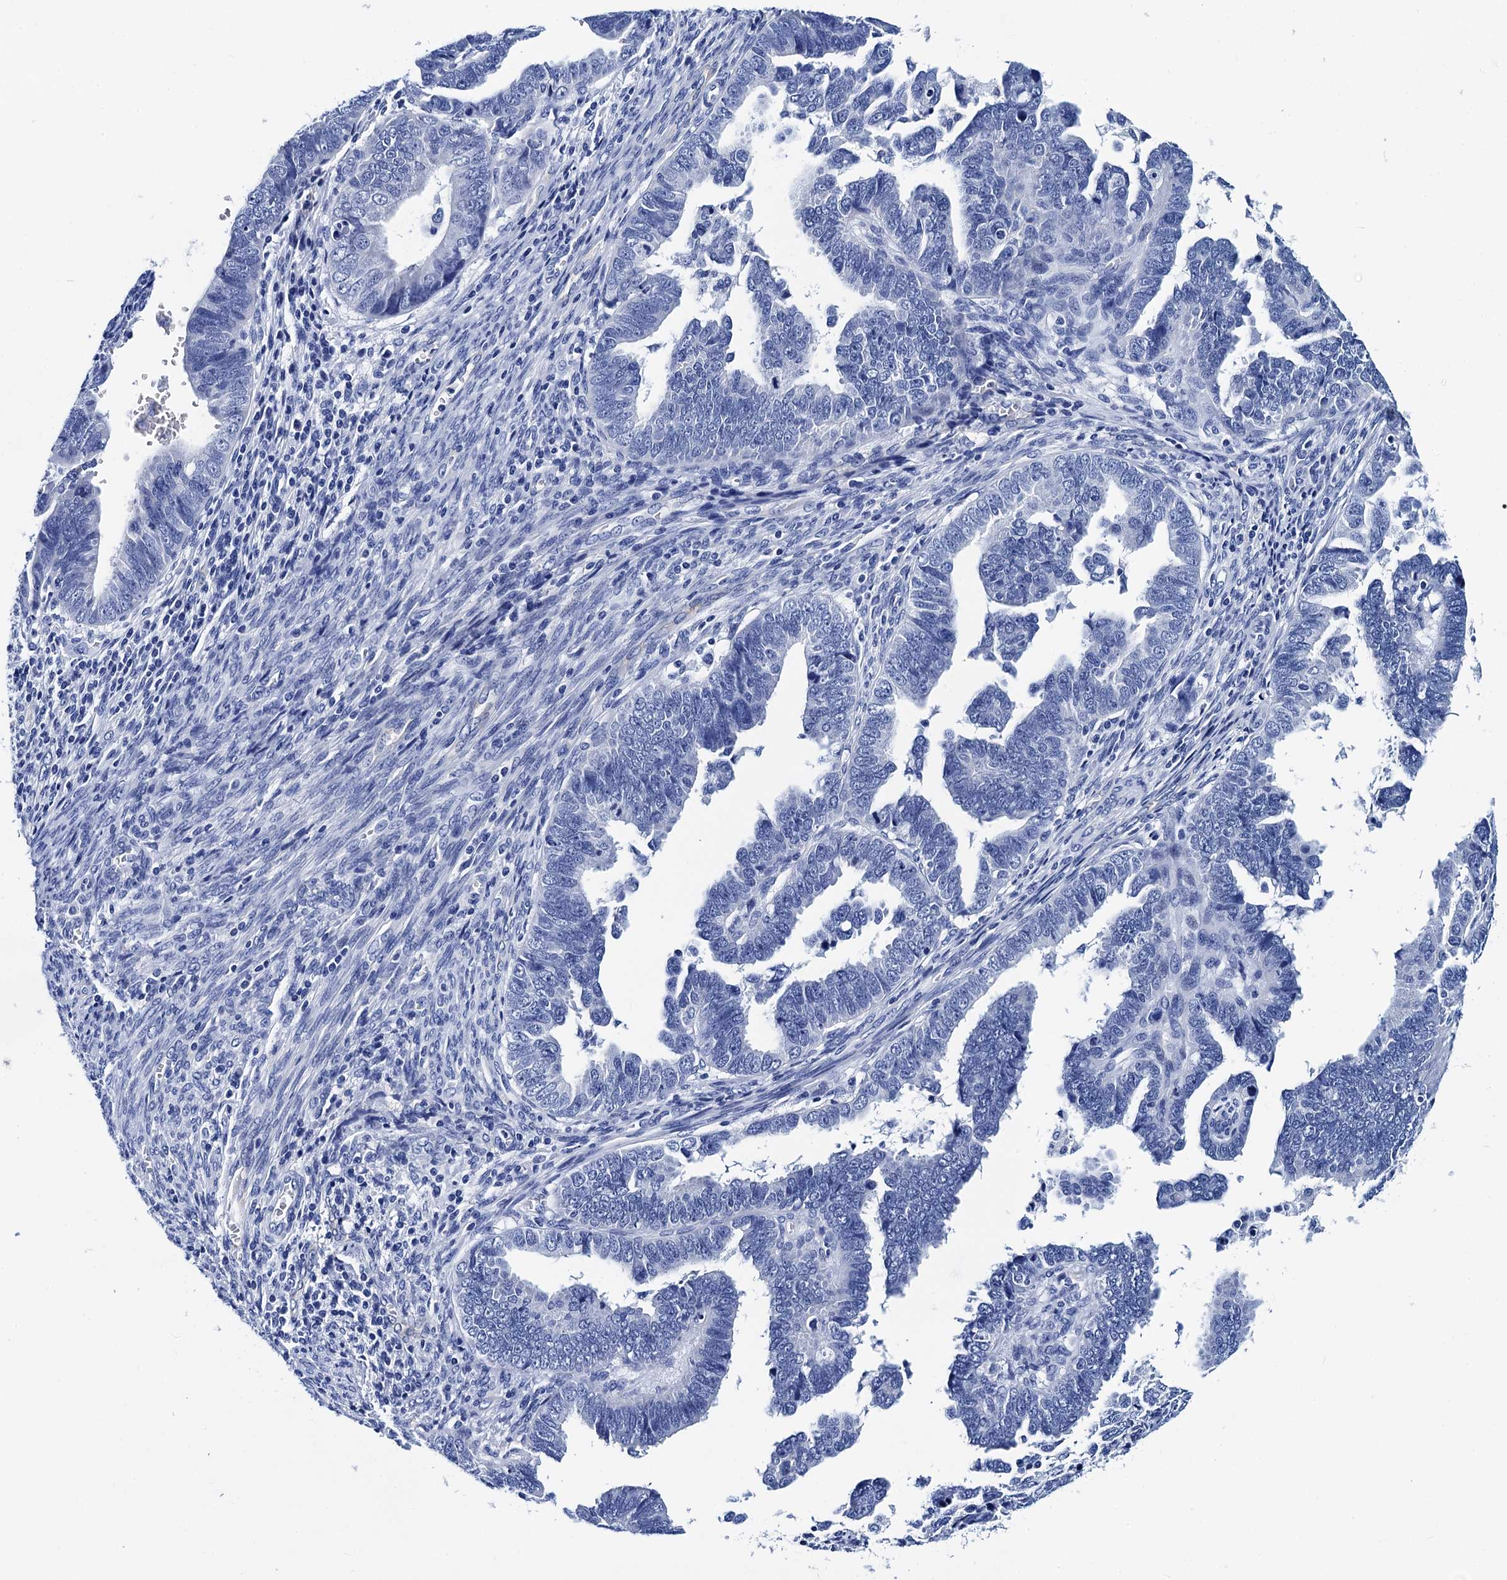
{"staining": {"intensity": "negative", "quantity": "none", "location": "none"}, "tissue": "endometrial cancer", "cell_type": "Tumor cells", "image_type": "cancer", "snomed": [{"axis": "morphology", "description": "Adenocarcinoma, NOS"}, {"axis": "topography", "description": "Endometrium"}], "caption": "Protein analysis of endometrial adenocarcinoma reveals no significant positivity in tumor cells. (DAB (3,3'-diaminobenzidine) IHC visualized using brightfield microscopy, high magnification).", "gene": "MYBPC3", "patient": {"sex": "female", "age": 75}}